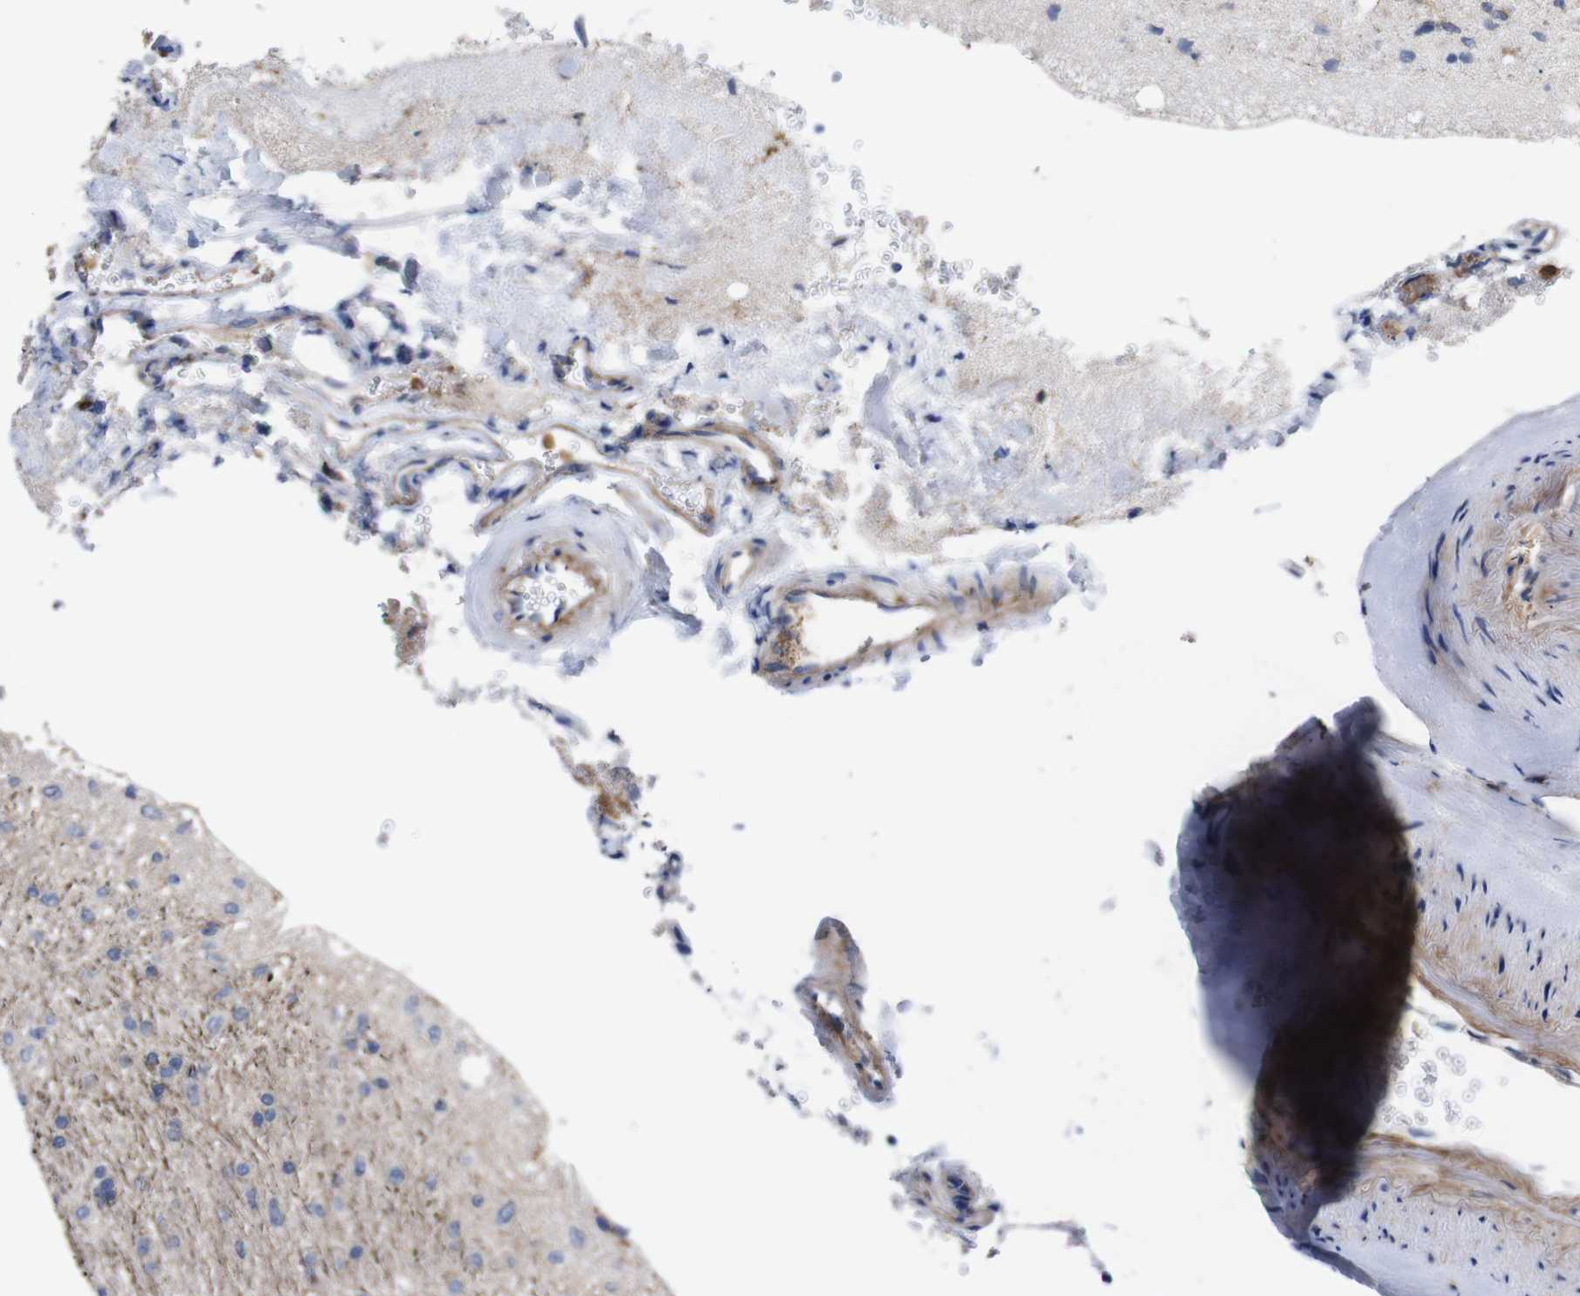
{"staining": {"intensity": "weak", "quantity": "<25%", "location": "cytoplasmic/membranous"}, "tissue": "glioma", "cell_type": "Tumor cells", "image_type": "cancer", "snomed": [{"axis": "morphology", "description": "Glioma, malignant, Low grade"}, {"axis": "topography", "description": "Brain"}], "caption": "IHC histopathology image of human malignant glioma (low-grade) stained for a protein (brown), which demonstrates no expression in tumor cells. (DAB (3,3'-diaminobenzidine) immunohistochemistry, high magnification).", "gene": "C5AR1", "patient": {"sex": "male", "age": 77}}